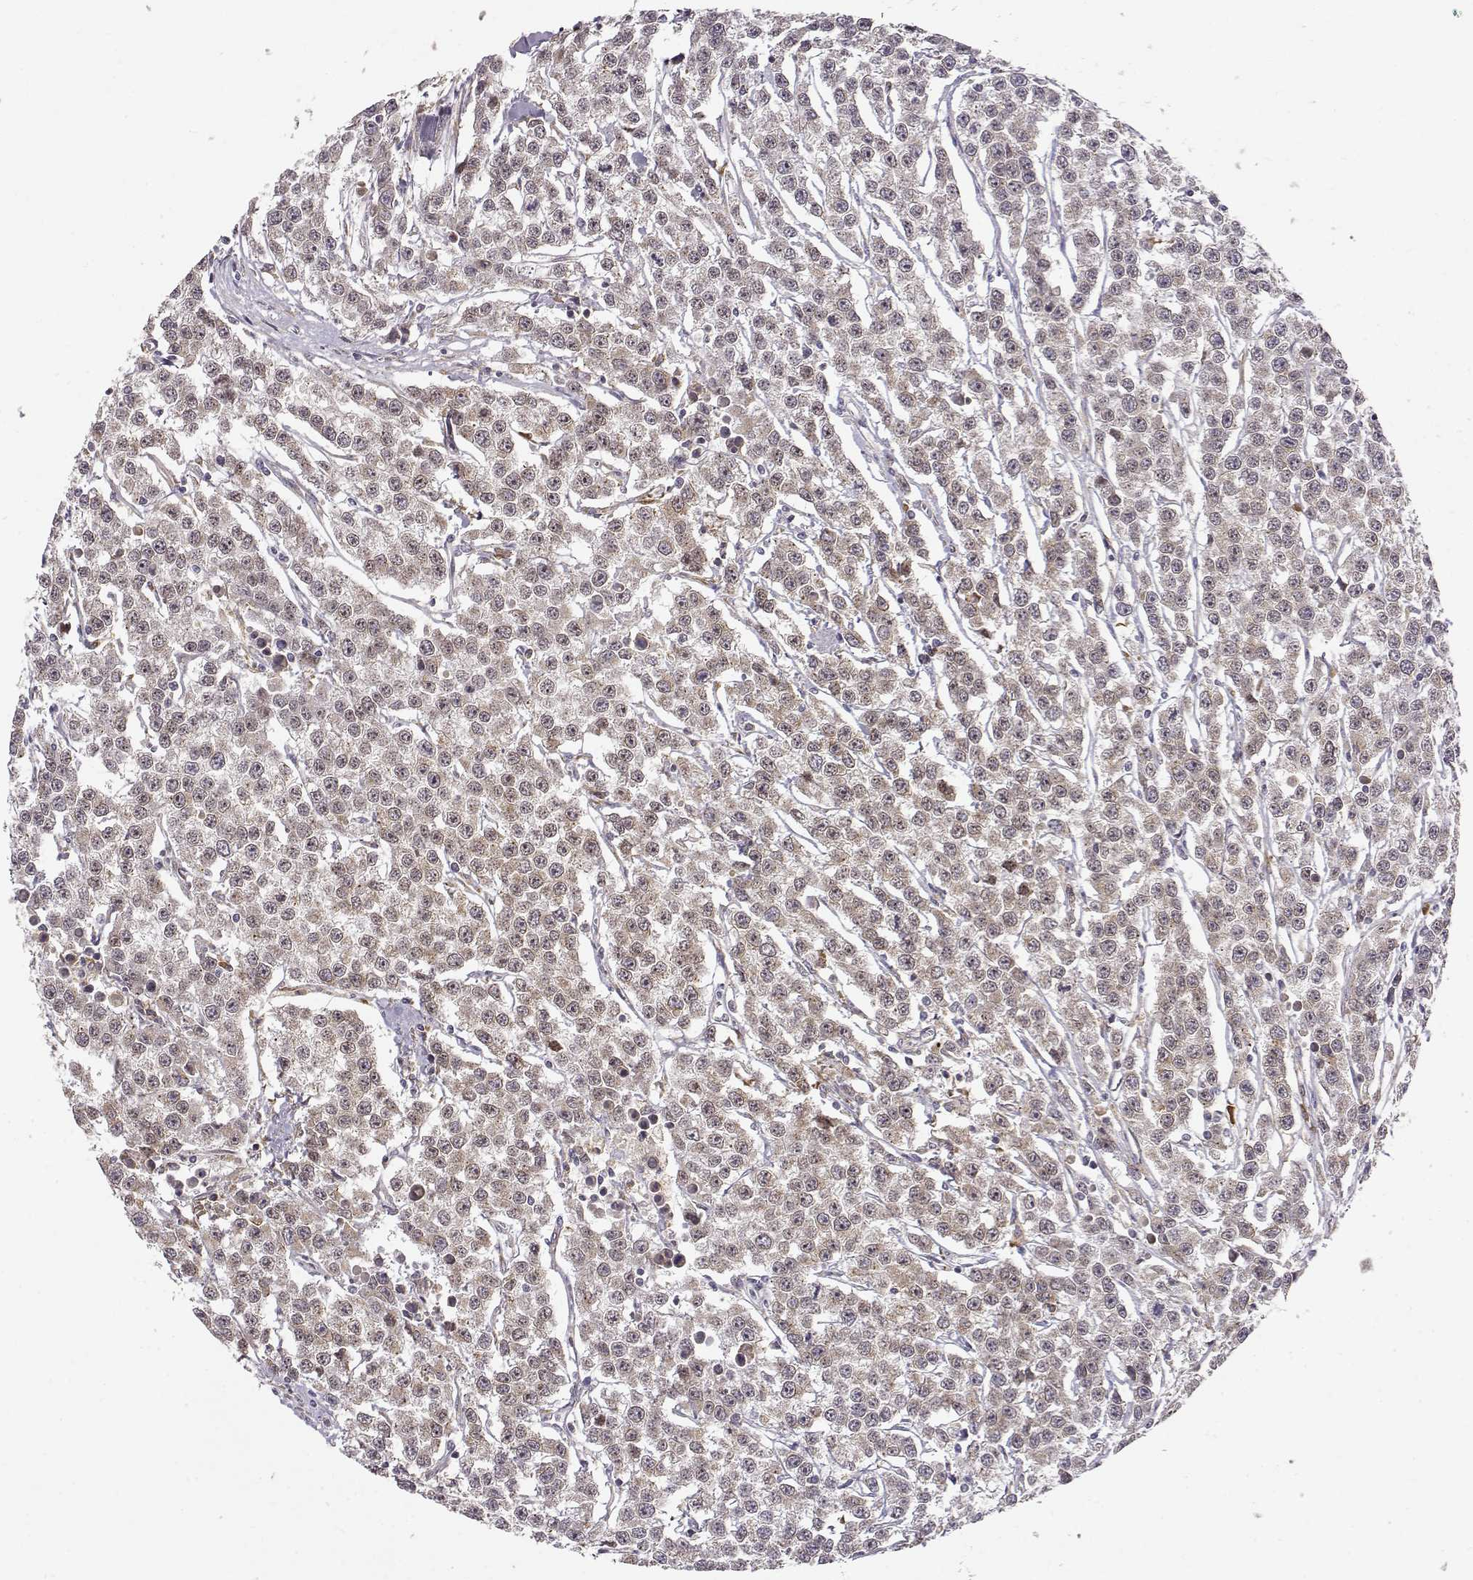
{"staining": {"intensity": "weak", "quantity": "<25%", "location": "cytoplasmic/membranous"}, "tissue": "testis cancer", "cell_type": "Tumor cells", "image_type": "cancer", "snomed": [{"axis": "morphology", "description": "Seminoma, NOS"}, {"axis": "topography", "description": "Testis"}], "caption": "Tumor cells show no significant staining in seminoma (testis).", "gene": "ERGIC2", "patient": {"sex": "male", "age": 59}}